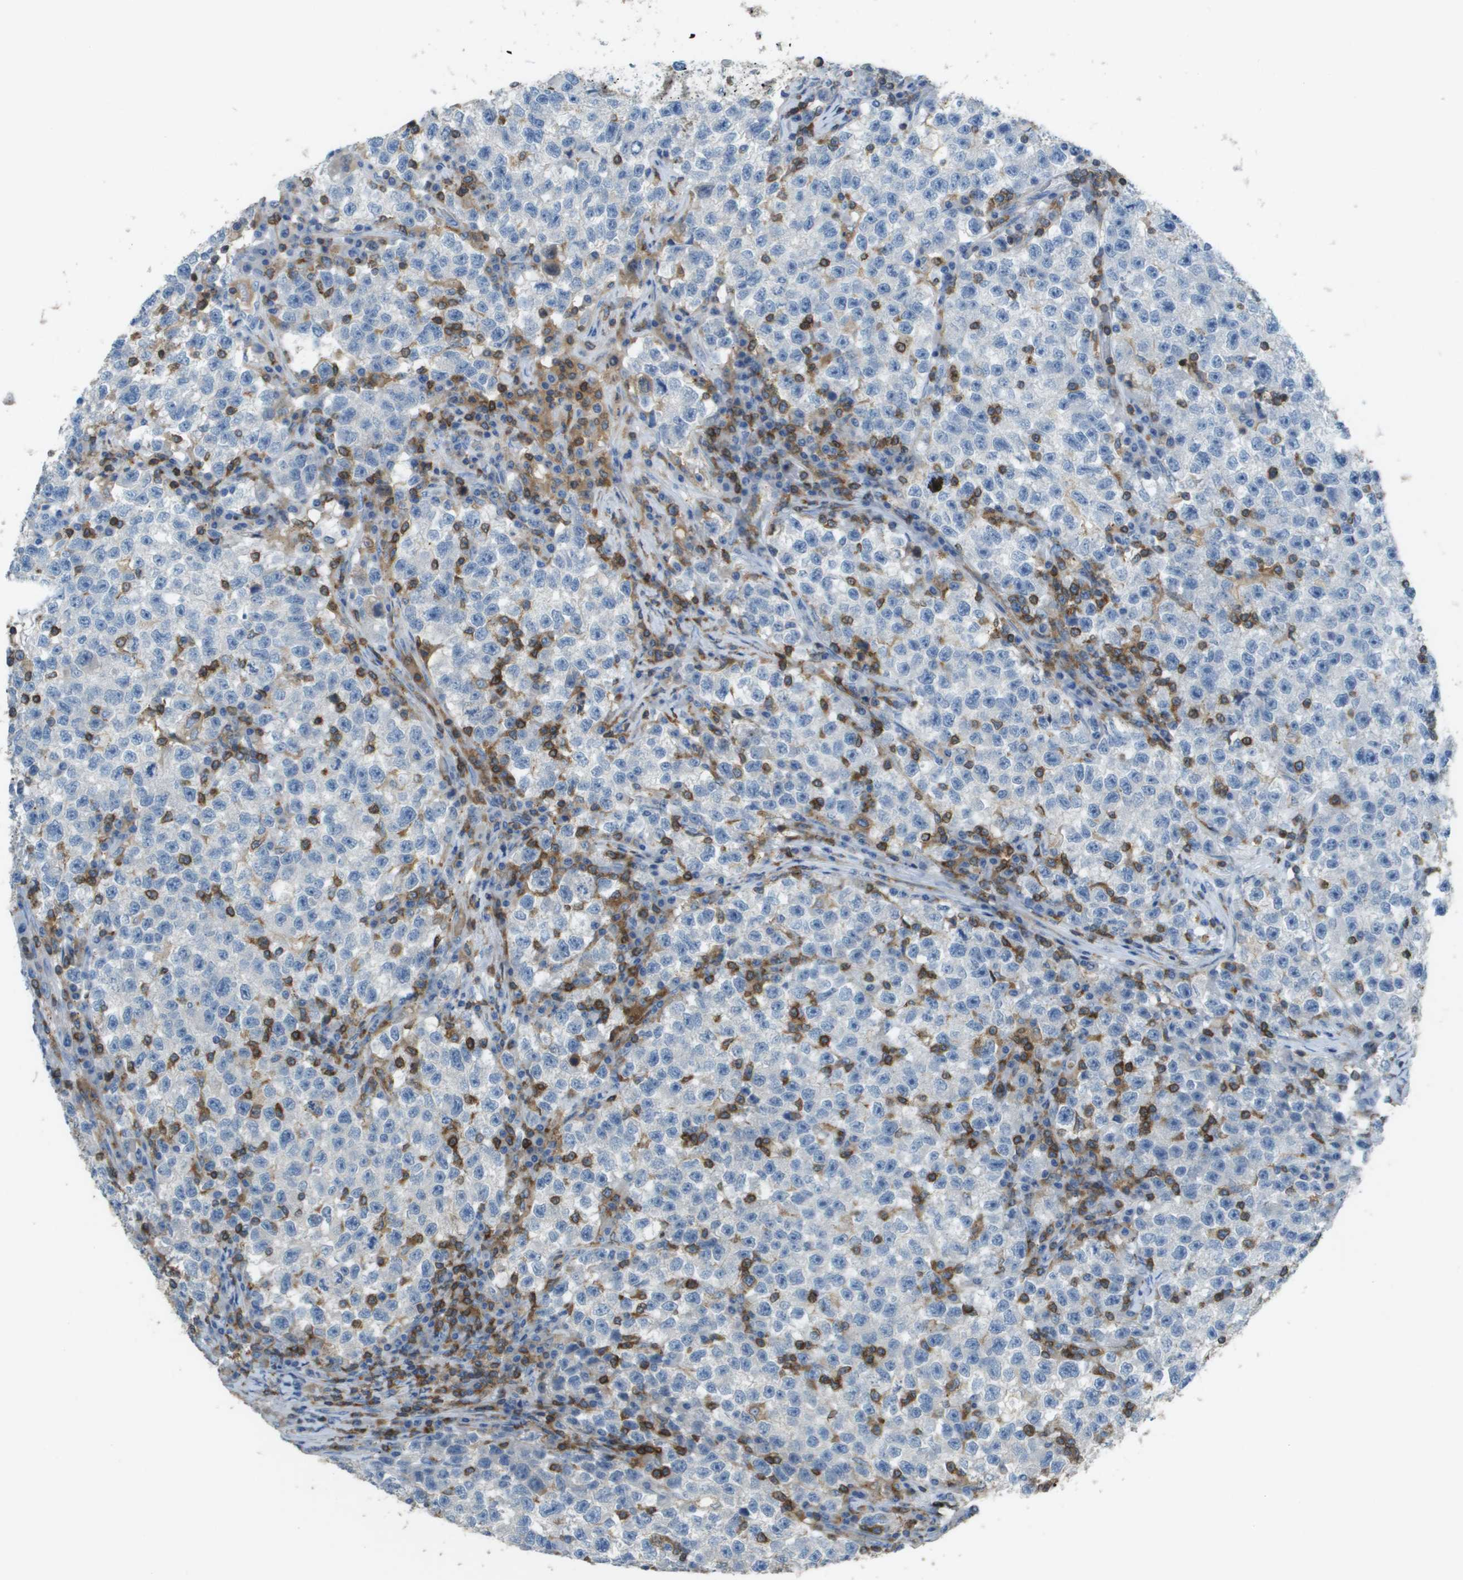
{"staining": {"intensity": "negative", "quantity": "none", "location": "none"}, "tissue": "testis cancer", "cell_type": "Tumor cells", "image_type": "cancer", "snomed": [{"axis": "morphology", "description": "Seminoma, NOS"}, {"axis": "topography", "description": "Testis"}], "caption": "This is an immunohistochemistry (IHC) photomicrograph of testis seminoma. There is no expression in tumor cells.", "gene": "APBB1IP", "patient": {"sex": "male", "age": 22}}